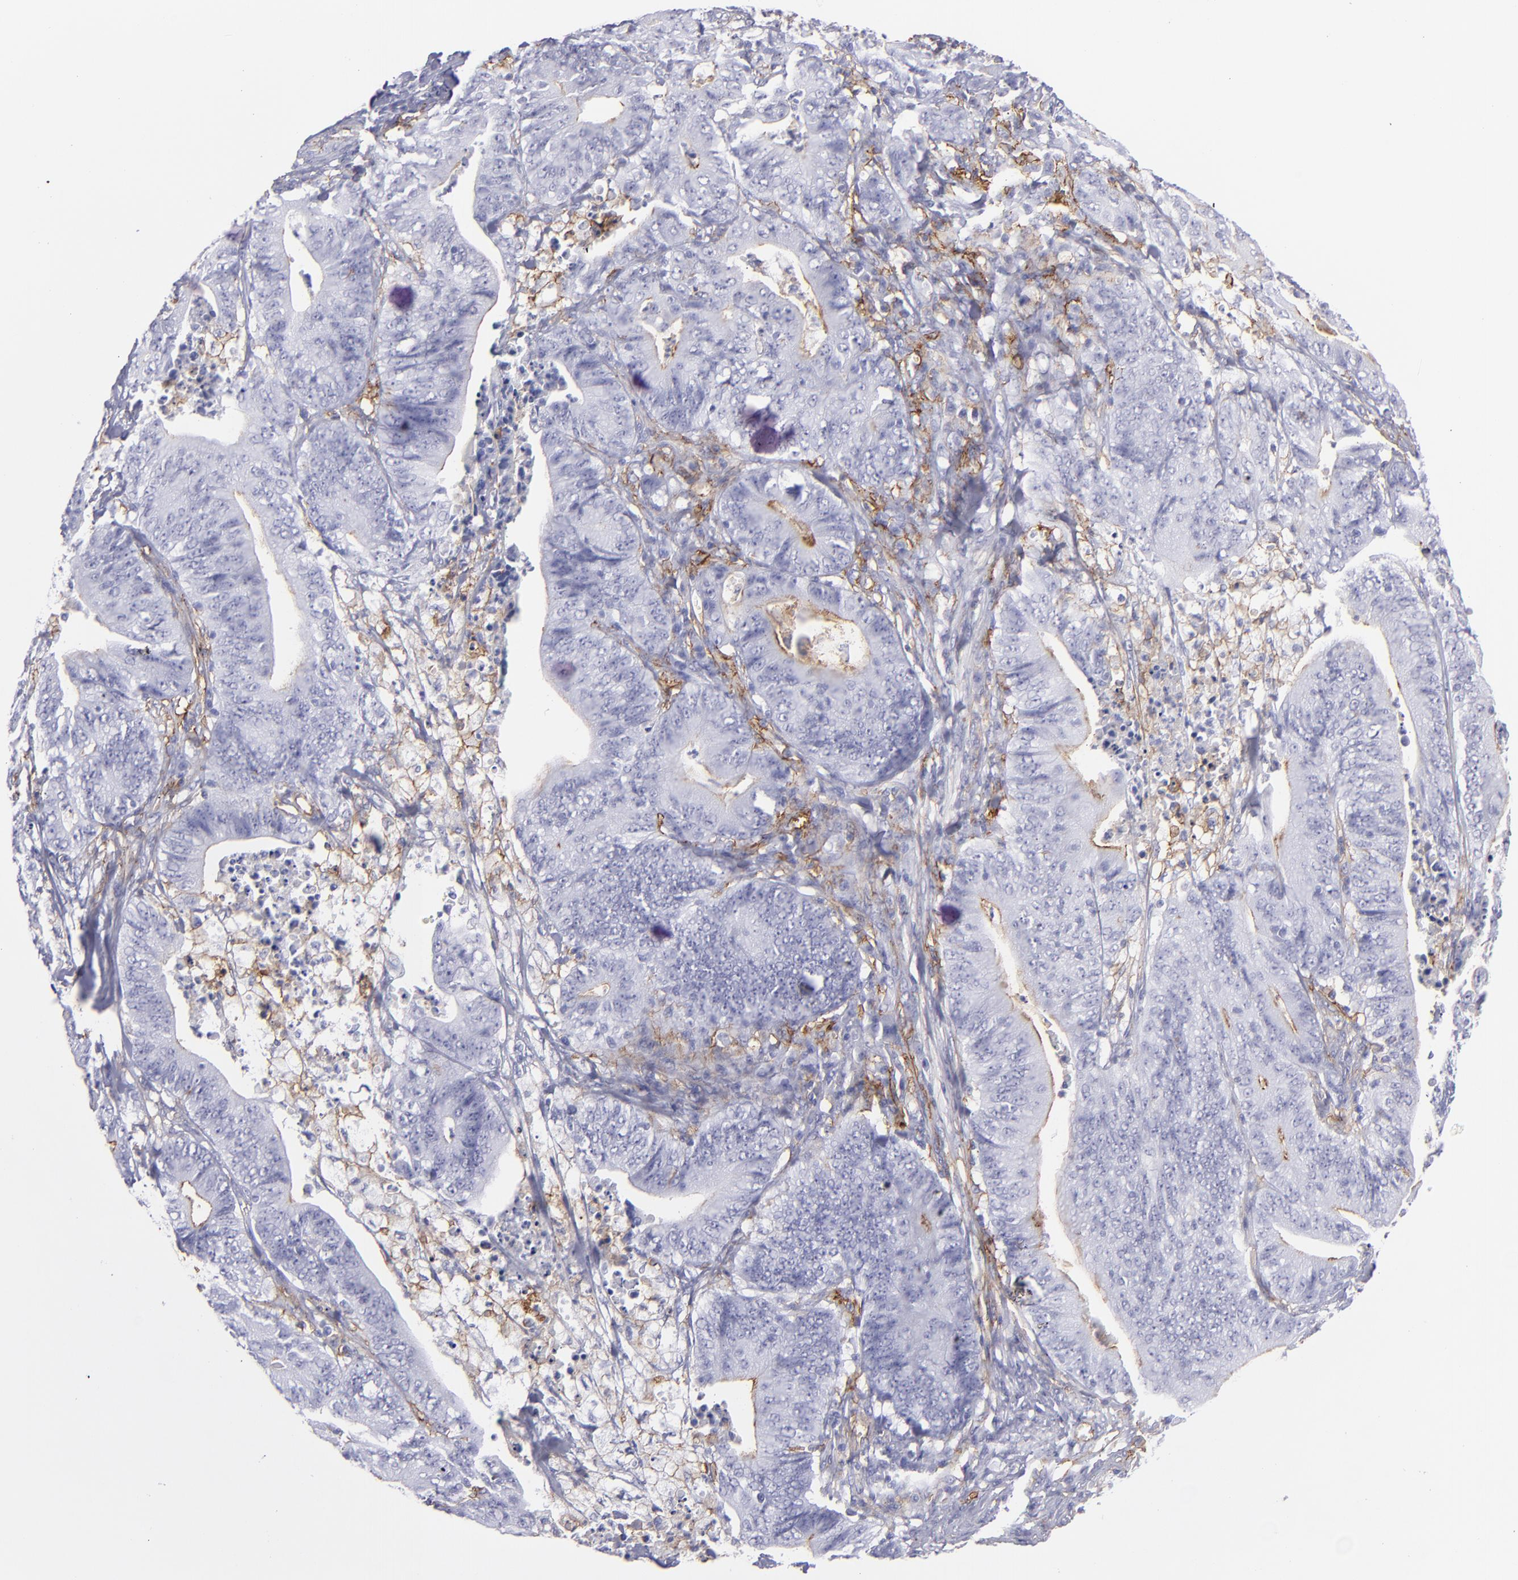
{"staining": {"intensity": "negative", "quantity": "none", "location": "none"}, "tissue": "stomach cancer", "cell_type": "Tumor cells", "image_type": "cancer", "snomed": [{"axis": "morphology", "description": "Adenocarcinoma, NOS"}, {"axis": "topography", "description": "Stomach, lower"}], "caption": "Immunohistochemistry (IHC) image of neoplastic tissue: human adenocarcinoma (stomach) stained with DAB displays no significant protein positivity in tumor cells. (IHC, brightfield microscopy, high magnification).", "gene": "ACE", "patient": {"sex": "female", "age": 86}}